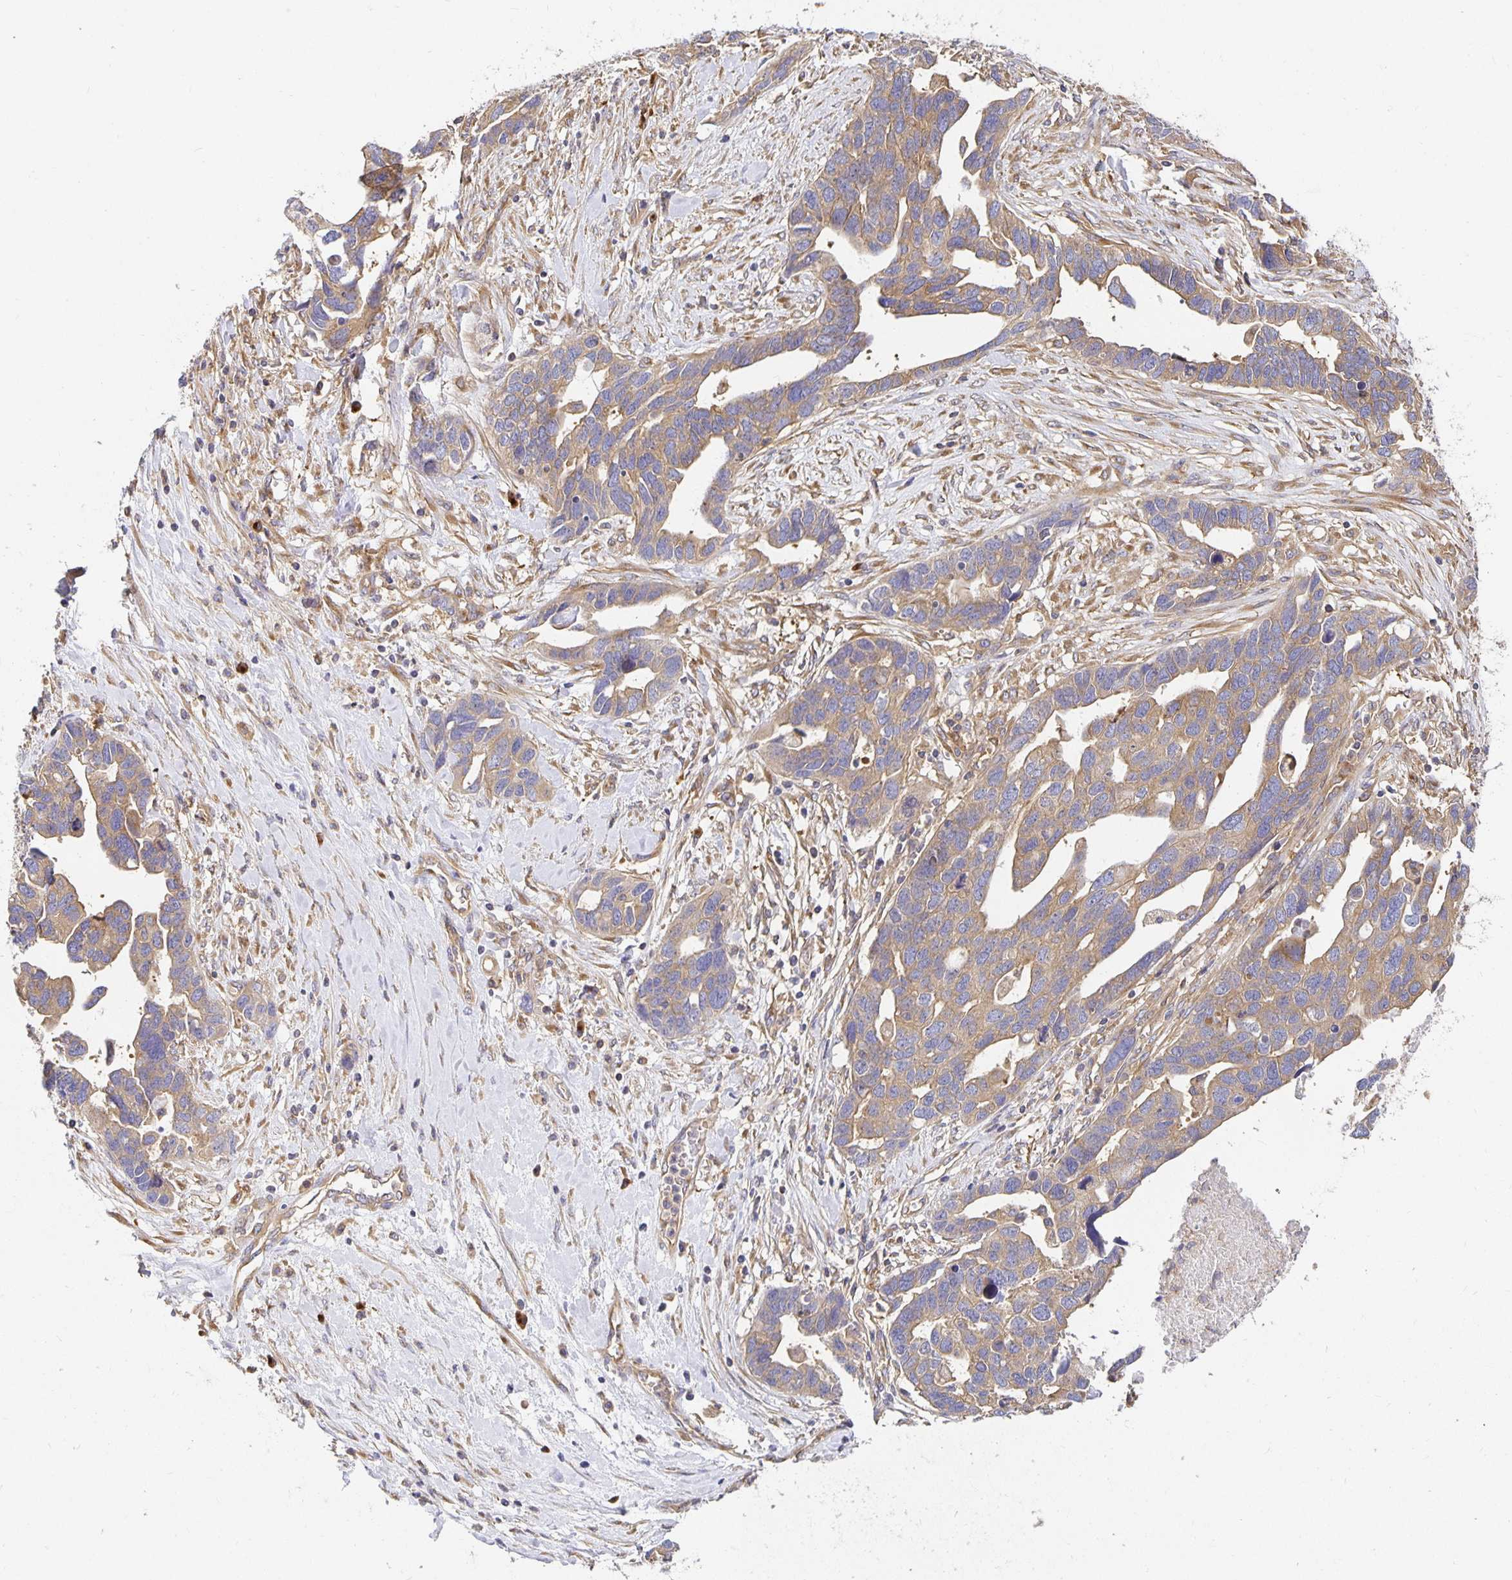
{"staining": {"intensity": "weak", "quantity": ">75%", "location": "cytoplasmic/membranous"}, "tissue": "ovarian cancer", "cell_type": "Tumor cells", "image_type": "cancer", "snomed": [{"axis": "morphology", "description": "Cystadenocarcinoma, serous, NOS"}, {"axis": "topography", "description": "Ovary"}], "caption": "Serous cystadenocarcinoma (ovarian) stained for a protein (brown) shows weak cytoplasmic/membranous positive positivity in about >75% of tumor cells.", "gene": "USO1", "patient": {"sex": "female", "age": 54}}